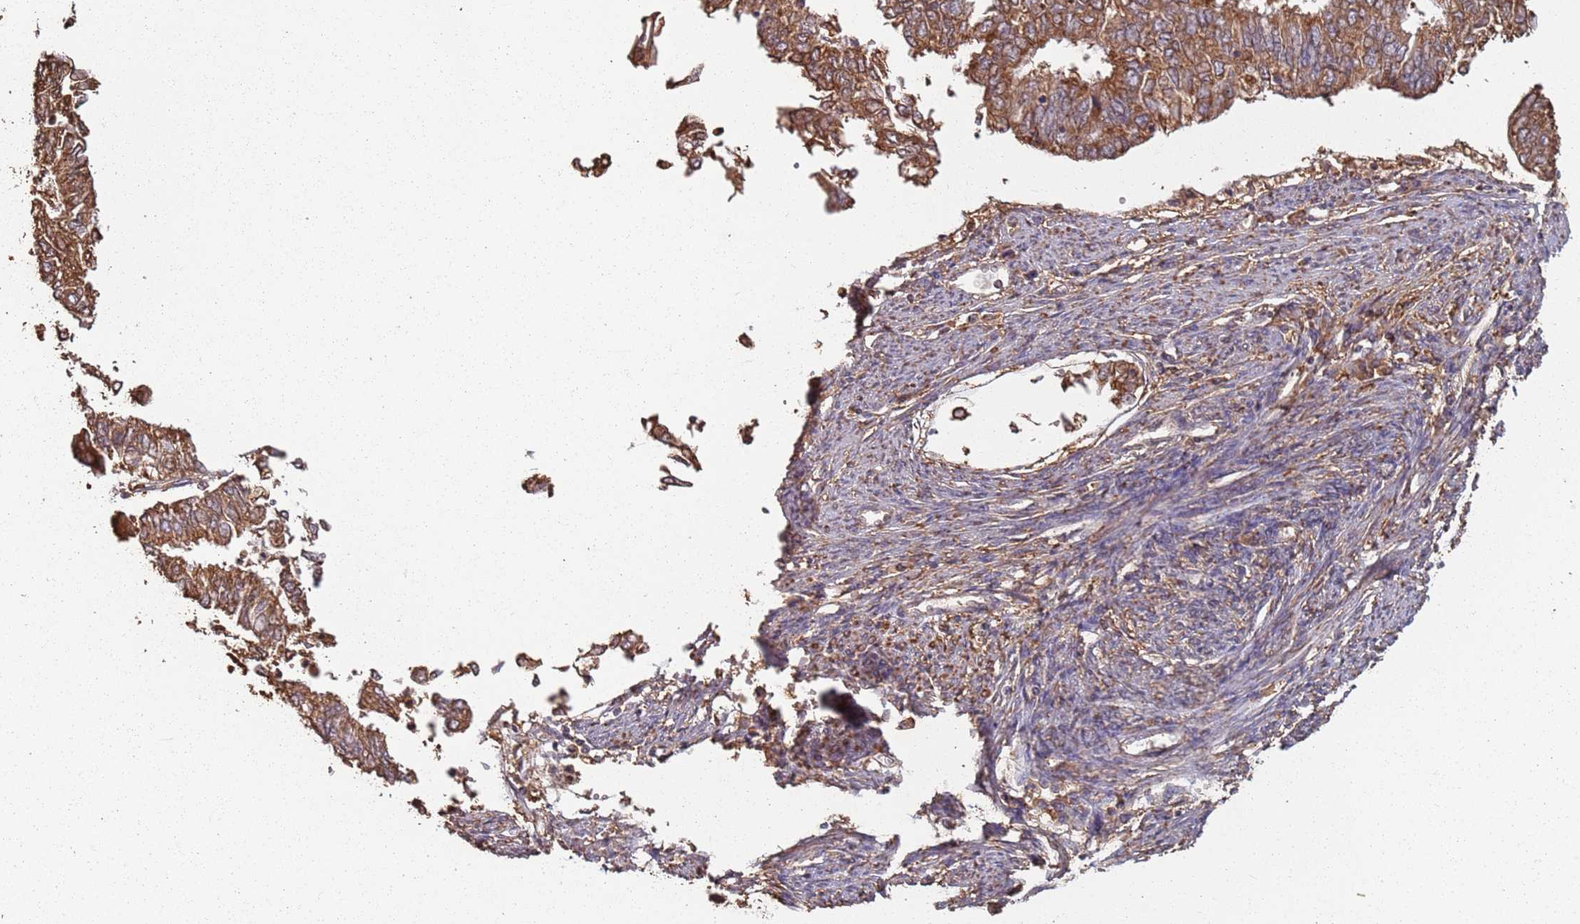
{"staining": {"intensity": "moderate", "quantity": ">75%", "location": "cytoplasmic/membranous"}, "tissue": "endometrial cancer", "cell_type": "Tumor cells", "image_type": "cancer", "snomed": [{"axis": "morphology", "description": "Adenocarcinoma, NOS"}, {"axis": "topography", "description": "Endometrium"}], "caption": "Protein expression by IHC displays moderate cytoplasmic/membranous staining in about >75% of tumor cells in adenocarcinoma (endometrial).", "gene": "ATOSB", "patient": {"sex": "female", "age": 68}}